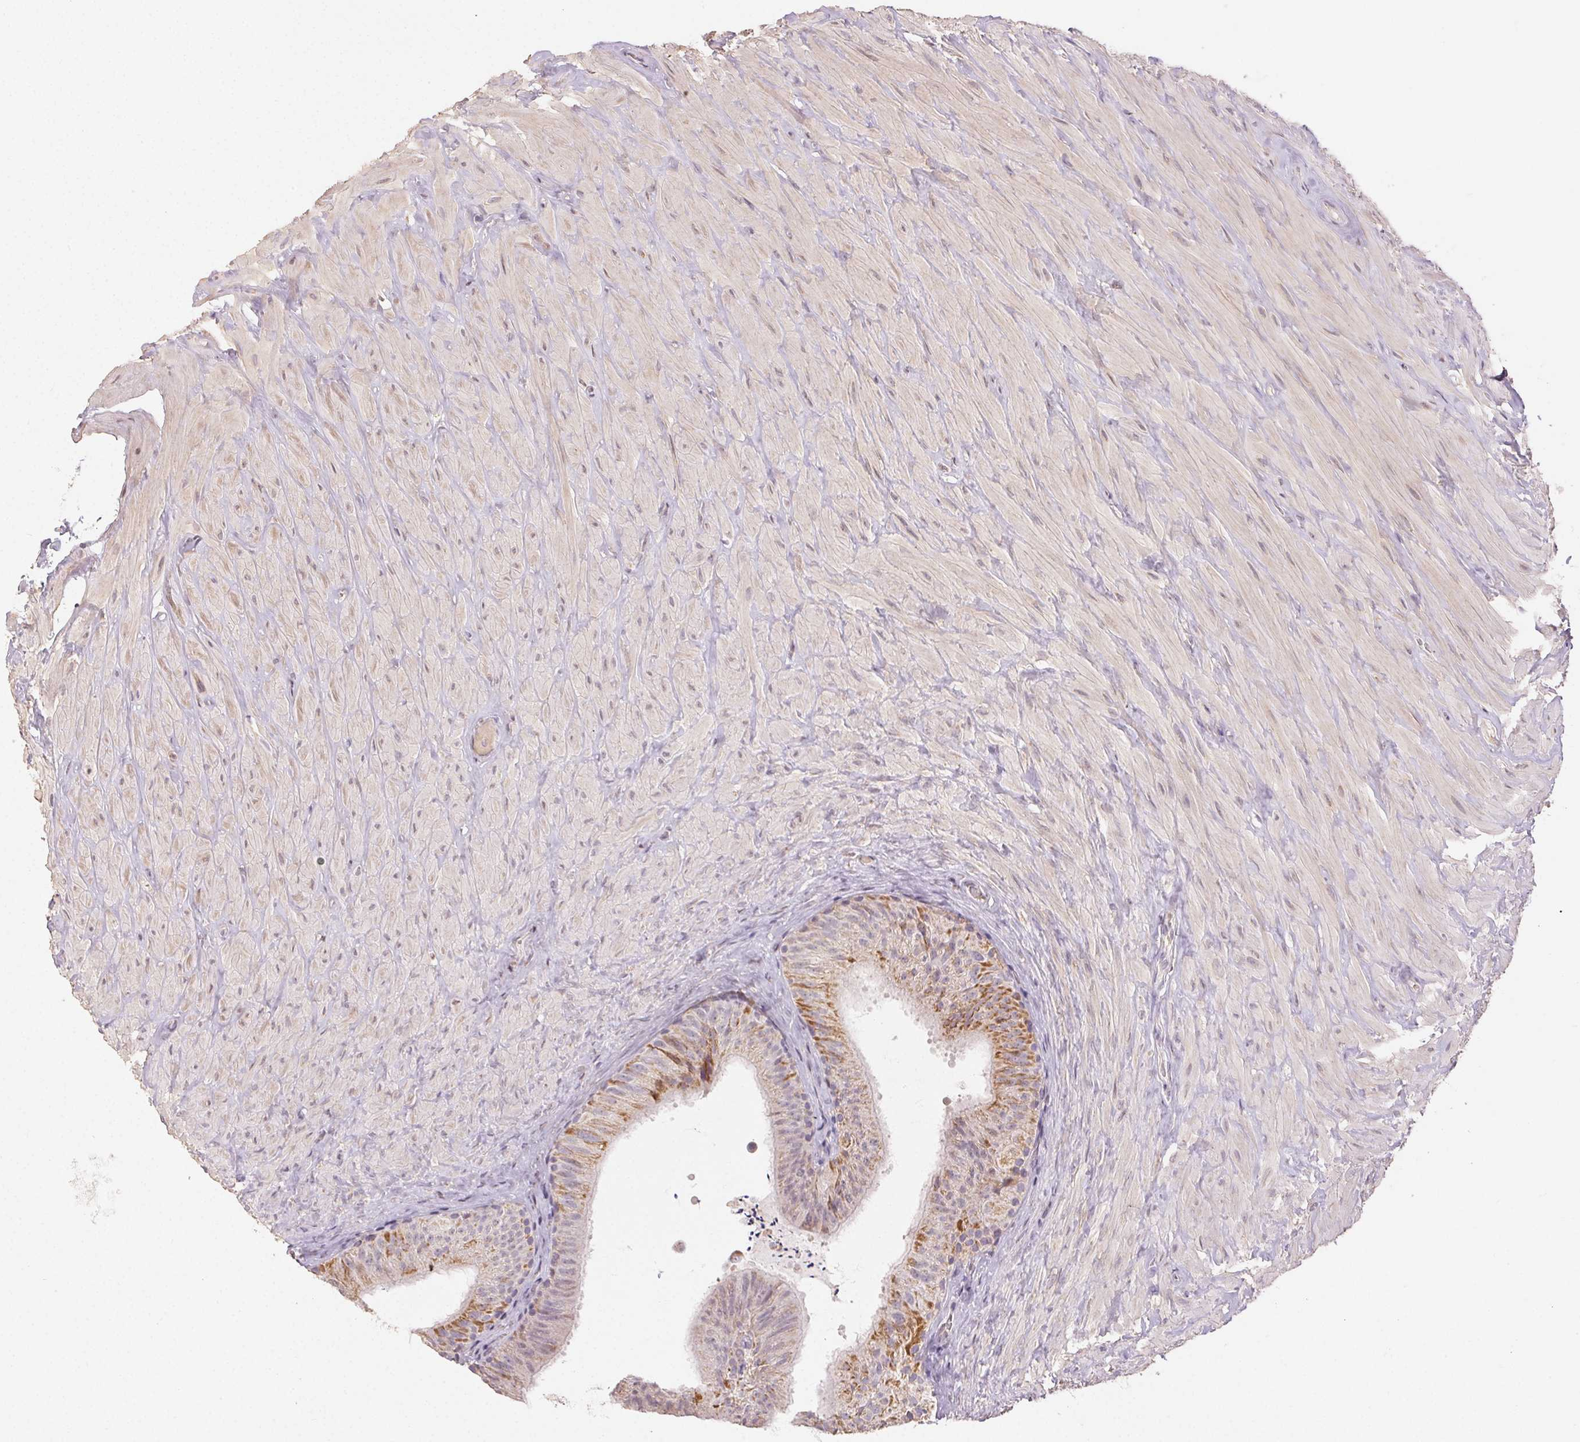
{"staining": {"intensity": "moderate", "quantity": "<25%", "location": "cytoplasmic/membranous"}, "tissue": "epididymis", "cell_type": "Glandular cells", "image_type": "normal", "snomed": [{"axis": "morphology", "description": "Normal tissue, NOS"}, {"axis": "topography", "description": "Epididymis, spermatic cord, NOS"}, {"axis": "topography", "description": "Epididymis"}], "caption": "Brown immunohistochemical staining in unremarkable human epididymis displays moderate cytoplasmic/membranous staining in about <25% of glandular cells. (DAB = brown stain, brightfield microscopy at high magnification).", "gene": "CLASP1", "patient": {"sex": "male", "age": 31}}